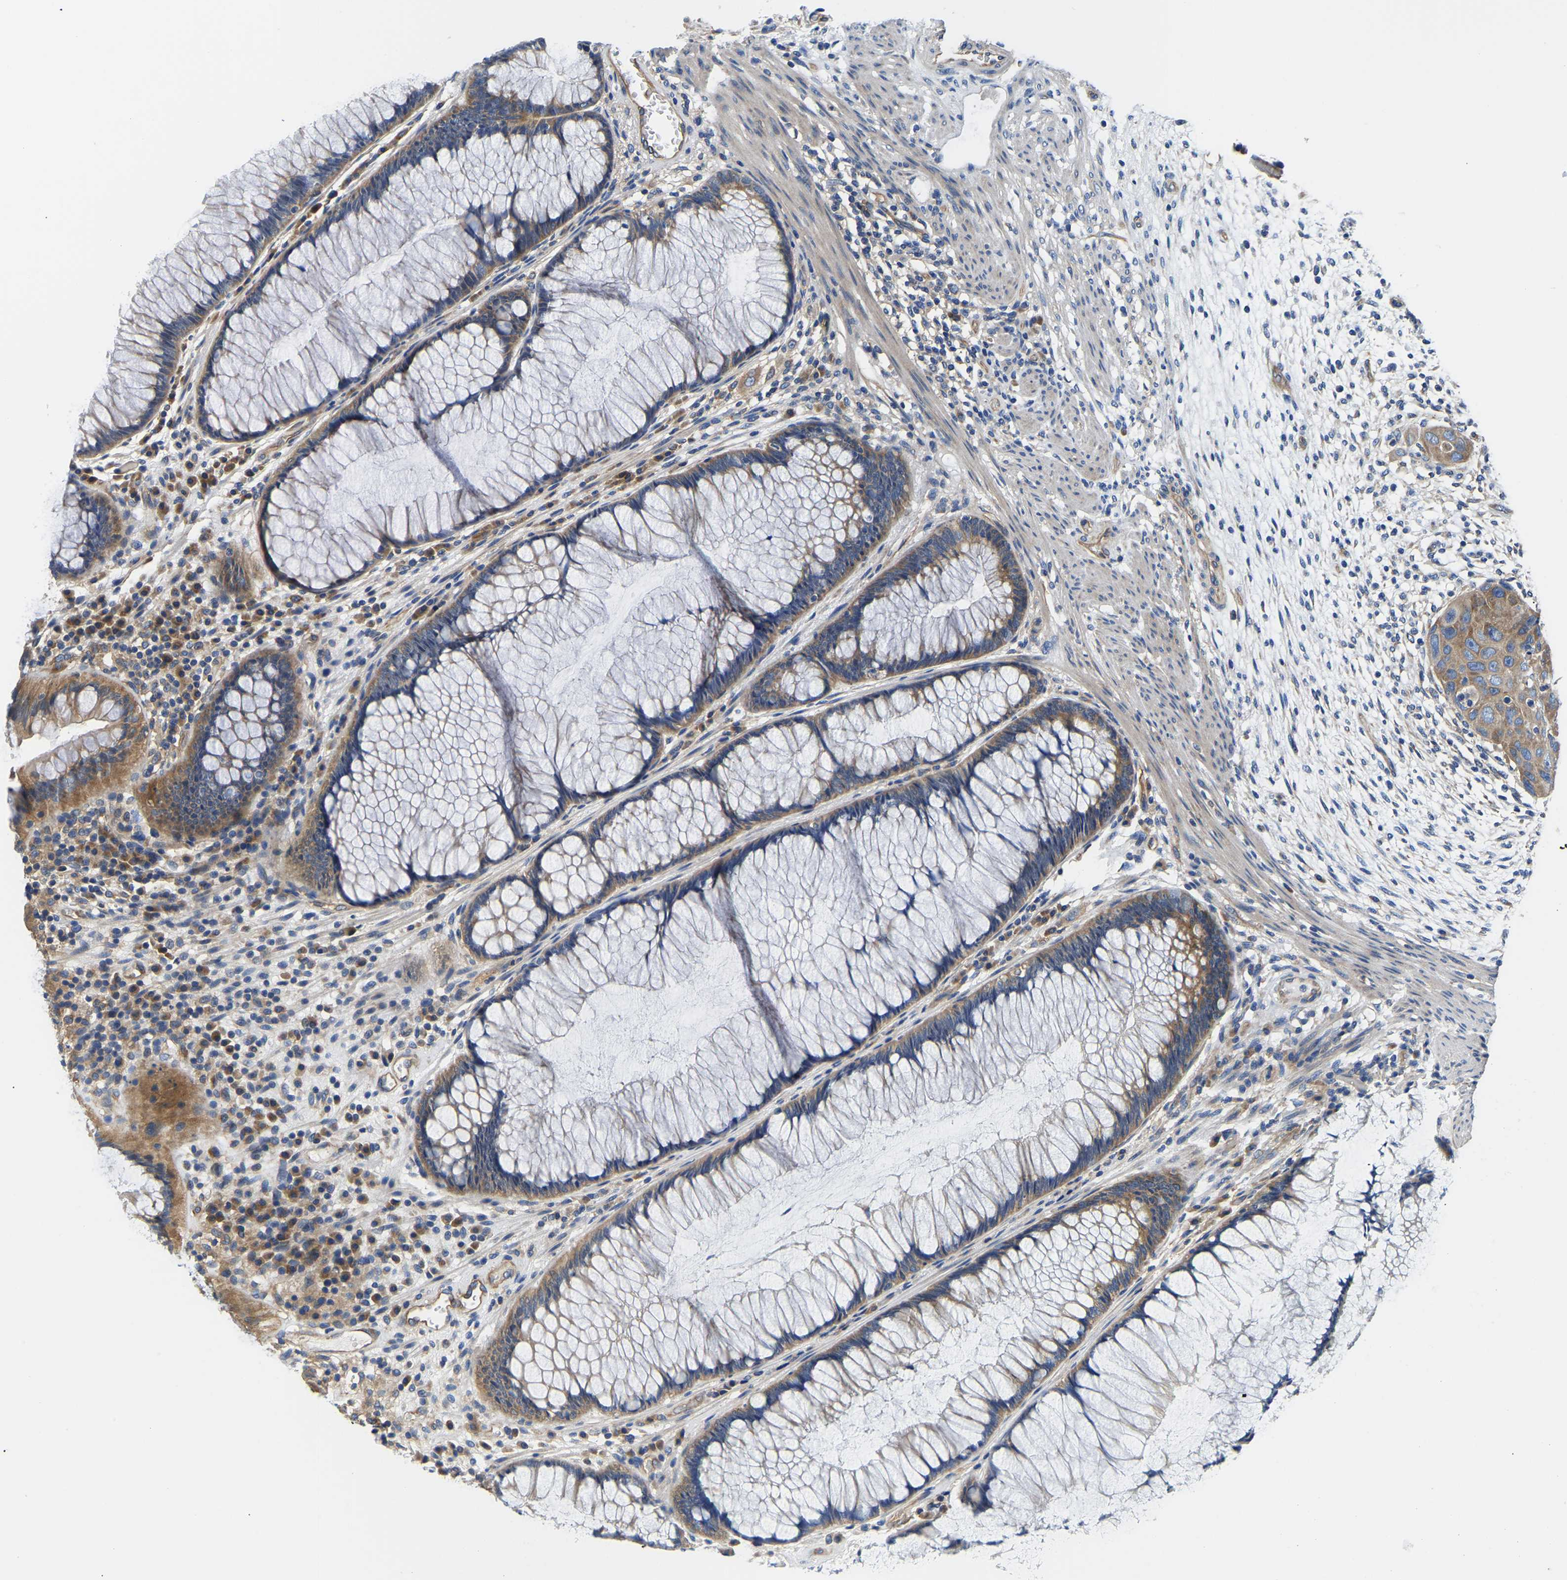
{"staining": {"intensity": "moderate", "quantity": ">75%", "location": "cytoplasmic/membranous"}, "tissue": "rectum", "cell_type": "Glandular cells", "image_type": "normal", "snomed": [{"axis": "morphology", "description": "Normal tissue, NOS"}, {"axis": "topography", "description": "Rectum"}], "caption": "A high-resolution photomicrograph shows IHC staining of benign rectum, which shows moderate cytoplasmic/membranous positivity in approximately >75% of glandular cells. Immunohistochemistry stains the protein in brown and the nuclei are stained blue.", "gene": "CSDE1", "patient": {"sex": "male", "age": 51}}